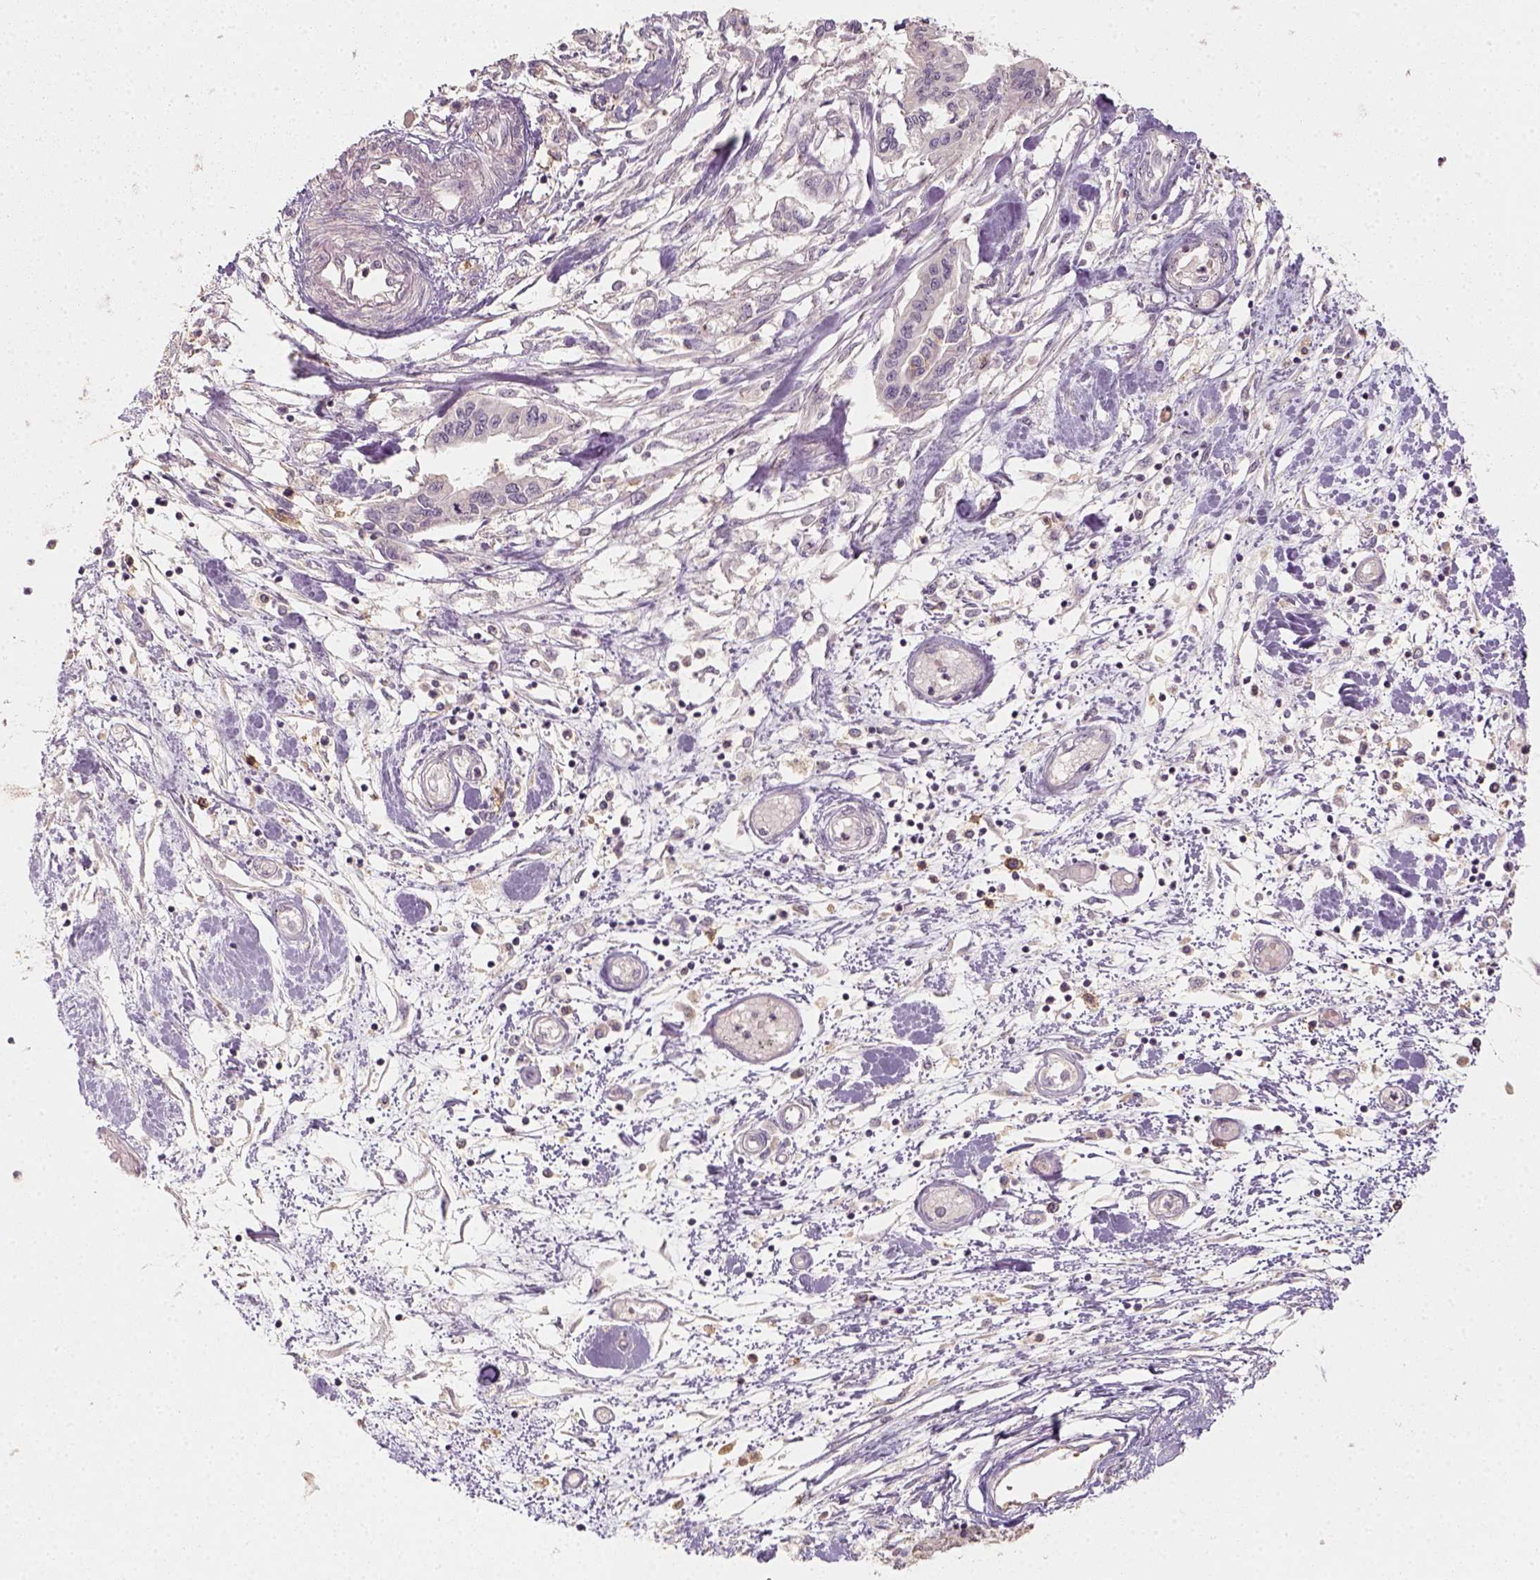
{"staining": {"intensity": "negative", "quantity": "none", "location": "none"}, "tissue": "pancreatic cancer", "cell_type": "Tumor cells", "image_type": "cancer", "snomed": [{"axis": "morphology", "description": "Adenocarcinoma, NOS"}, {"axis": "topography", "description": "Pancreas"}], "caption": "High magnification brightfield microscopy of pancreatic cancer (adenocarcinoma) stained with DAB (brown) and counterstained with hematoxylin (blue): tumor cells show no significant staining.", "gene": "AQP9", "patient": {"sex": "male", "age": 60}}